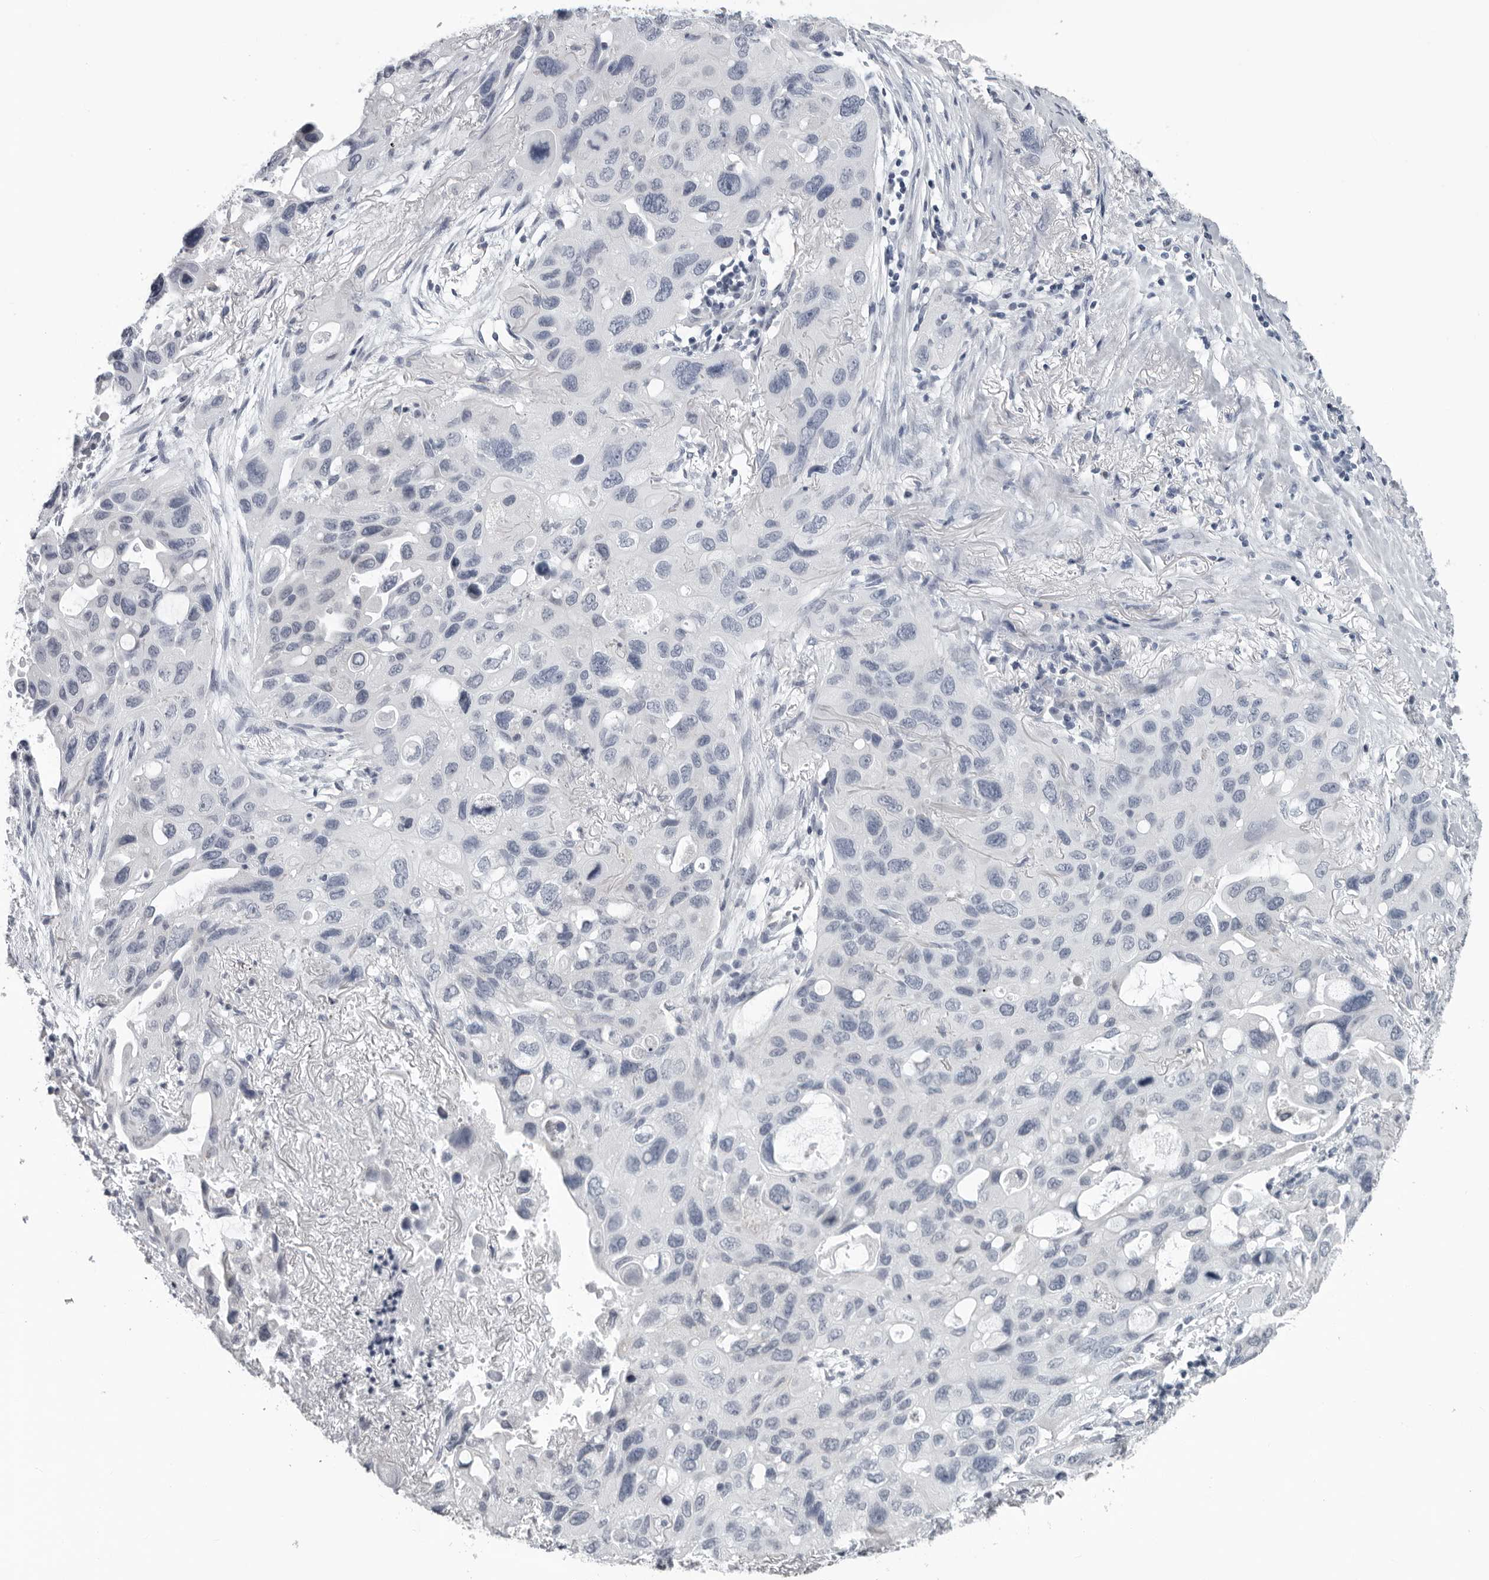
{"staining": {"intensity": "negative", "quantity": "none", "location": "none"}, "tissue": "lung cancer", "cell_type": "Tumor cells", "image_type": "cancer", "snomed": [{"axis": "morphology", "description": "Squamous cell carcinoma, NOS"}, {"axis": "topography", "description": "Lung"}], "caption": "An IHC photomicrograph of lung squamous cell carcinoma is shown. There is no staining in tumor cells of lung squamous cell carcinoma. (Stains: DAB (3,3'-diaminobenzidine) immunohistochemistry (IHC) with hematoxylin counter stain, Microscopy: brightfield microscopy at high magnification).", "gene": "OPLAH", "patient": {"sex": "female", "age": 73}}